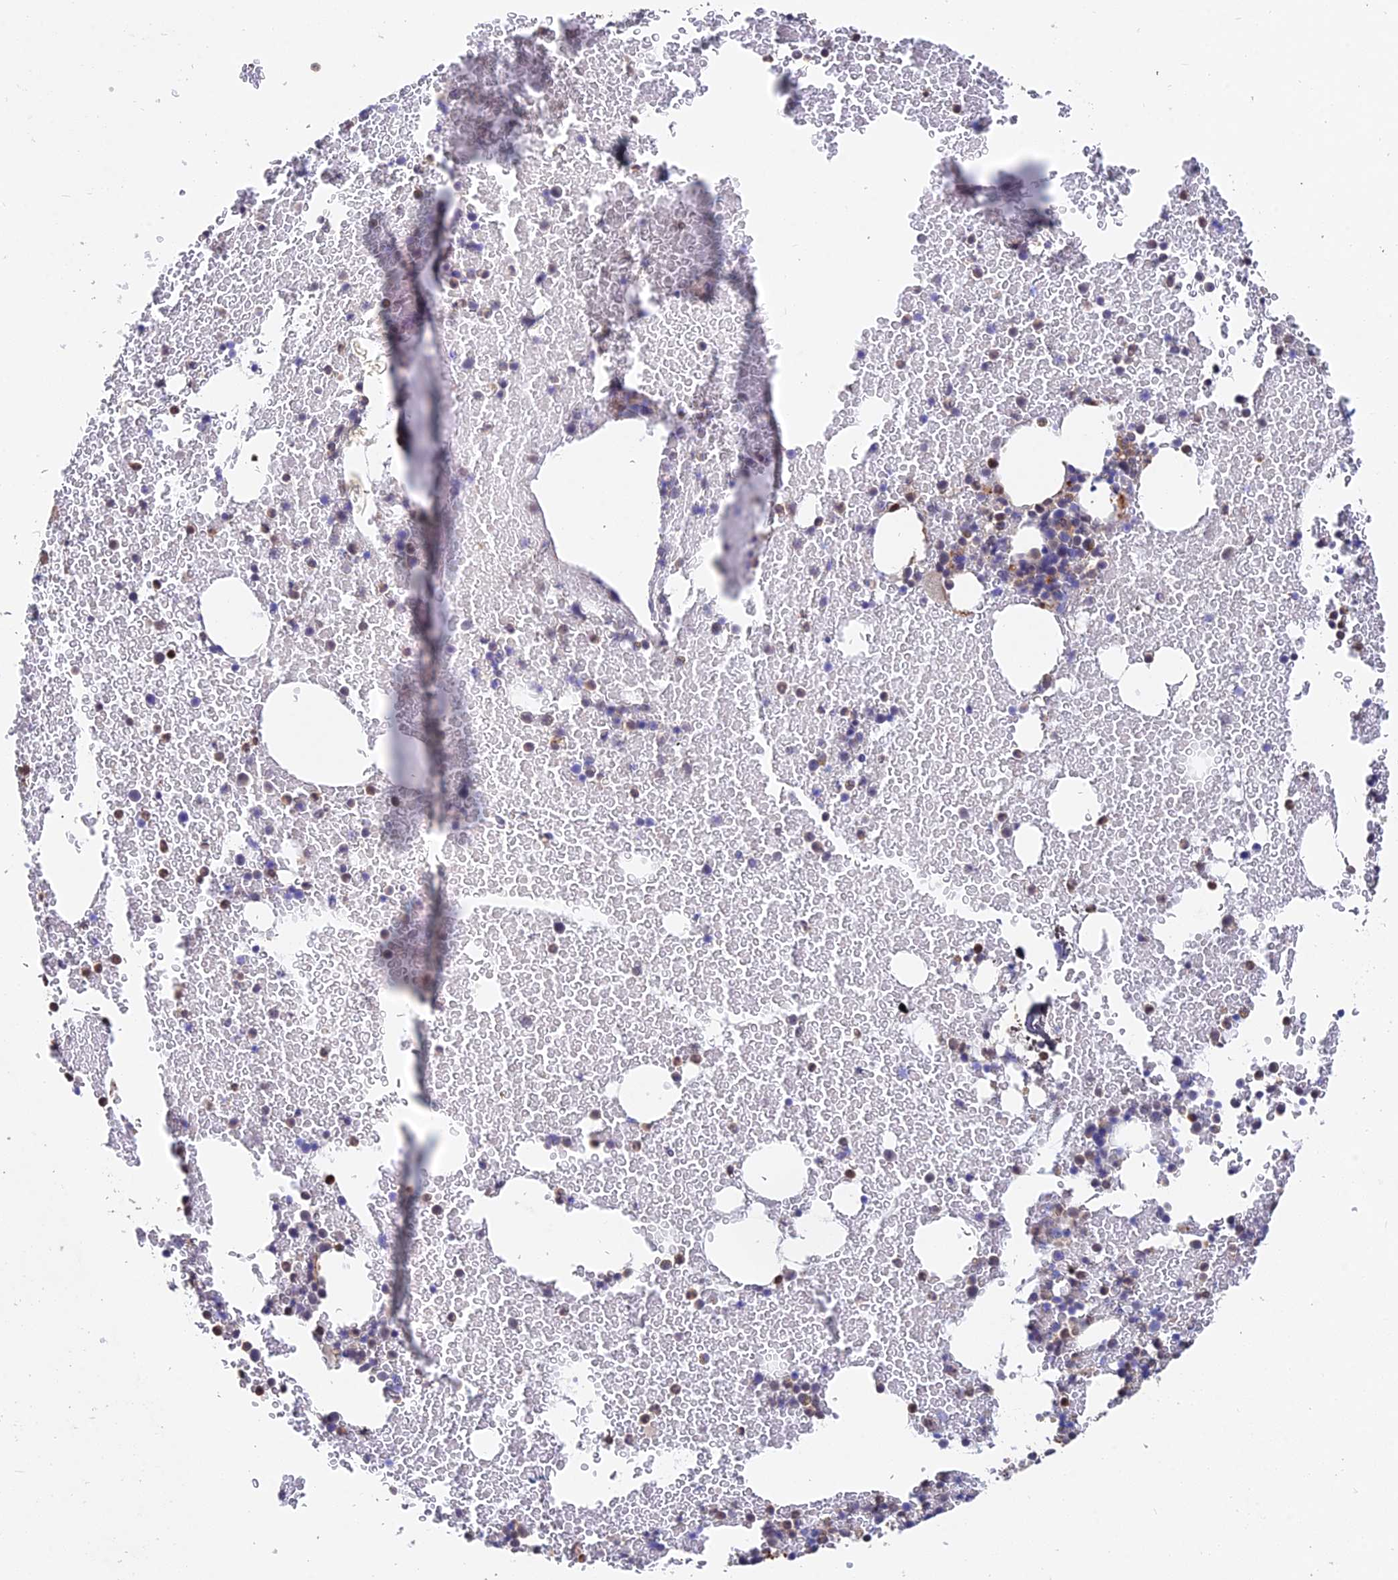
{"staining": {"intensity": "moderate", "quantity": "<25%", "location": "nuclear"}, "tissue": "bone marrow", "cell_type": "Hematopoietic cells", "image_type": "normal", "snomed": [{"axis": "morphology", "description": "Normal tissue, NOS"}, {"axis": "topography", "description": "Bone marrow"}], "caption": "Hematopoietic cells show low levels of moderate nuclear staining in approximately <25% of cells in benign human bone marrow. The staining was performed using DAB (3,3'-diaminobenzidine) to visualize the protein expression in brown, while the nuclei were stained in blue with hematoxylin (Magnification: 20x).", "gene": "ACTR5", "patient": {"sex": "male", "age": 57}}